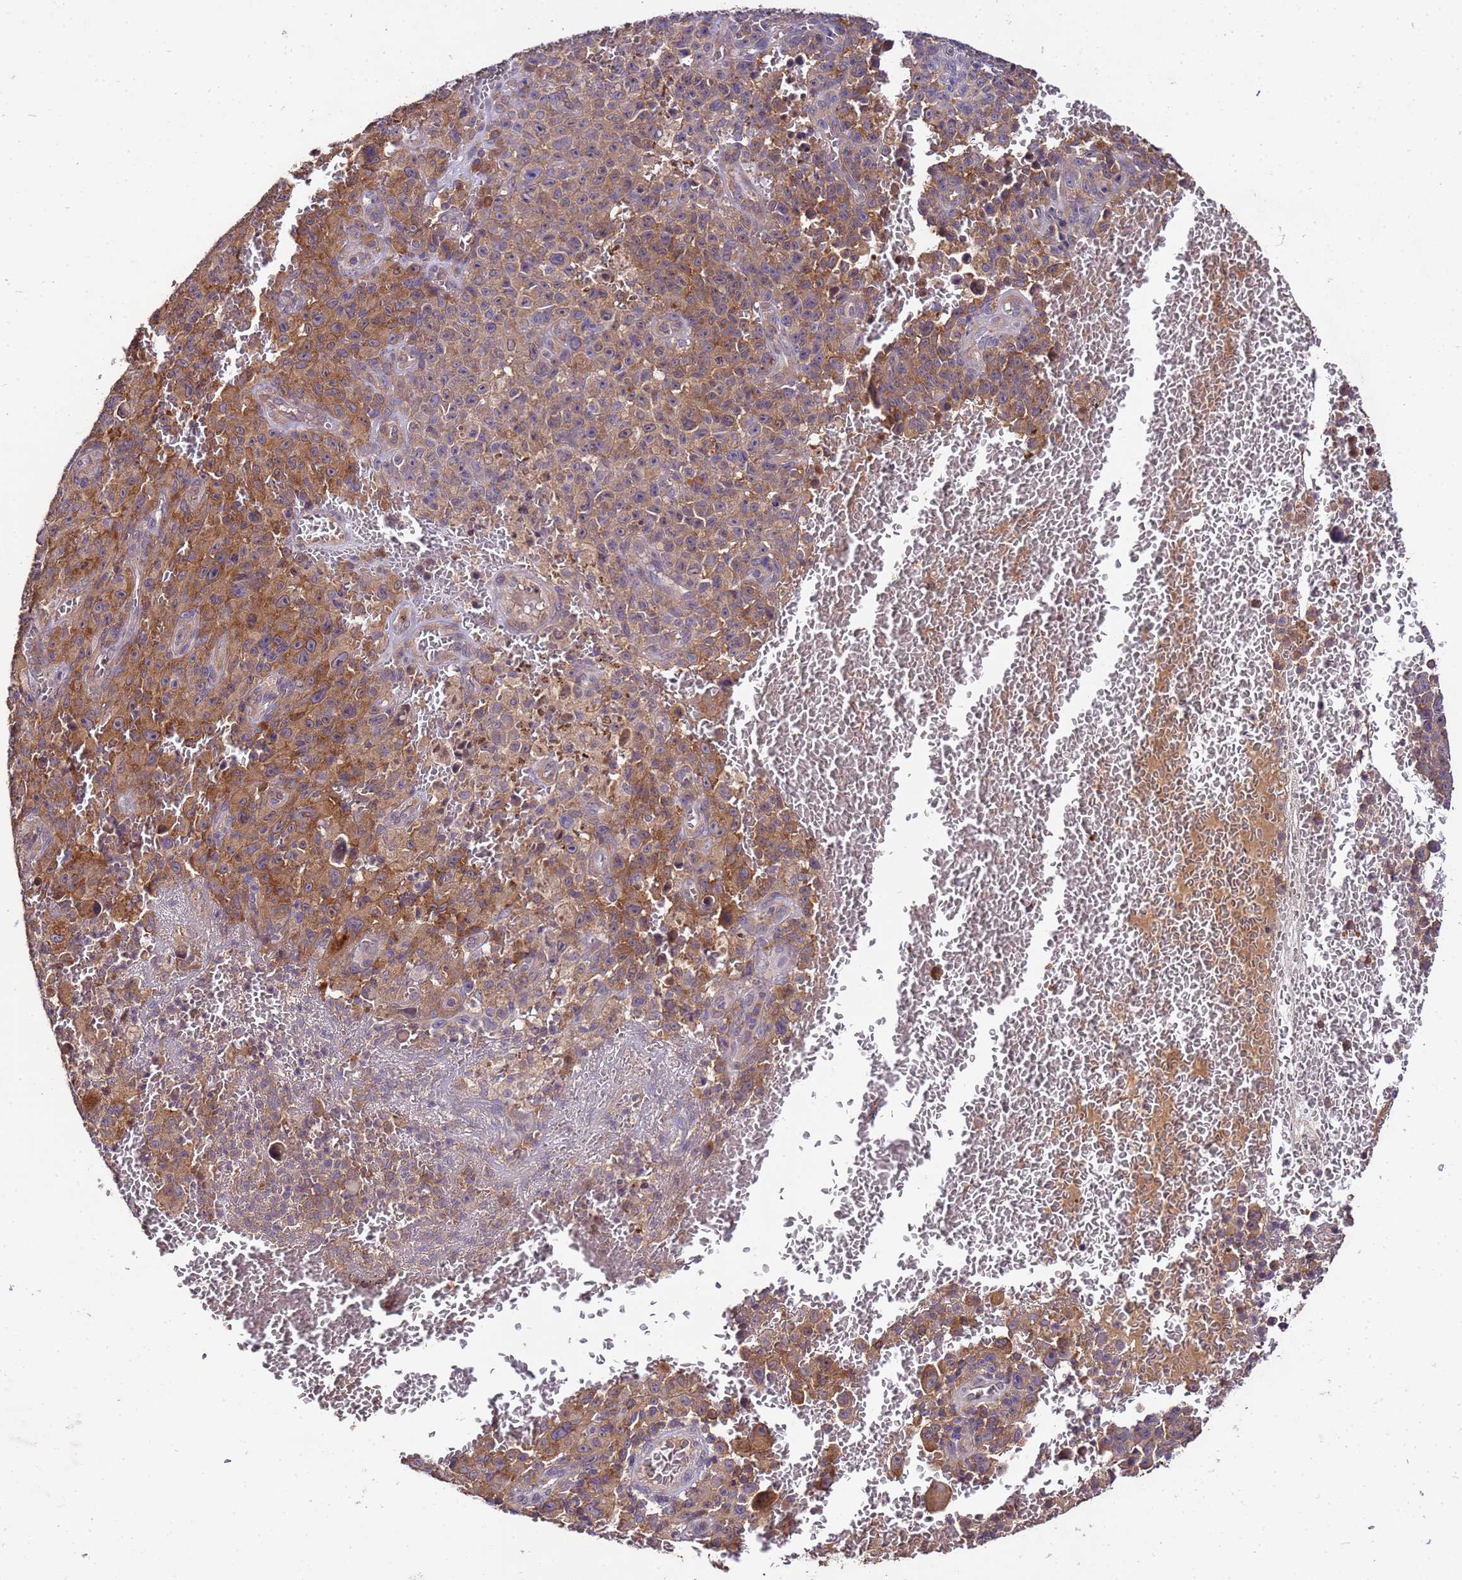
{"staining": {"intensity": "moderate", "quantity": ">75%", "location": "cytoplasmic/membranous"}, "tissue": "melanoma", "cell_type": "Tumor cells", "image_type": "cancer", "snomed": [{"axis": "morphology", "description": "Malignant melanoma, NOS"}, {"axis": "topography", "description": "Skin"}], "caption": "A high-resolution image shows IHC staining of melanoma, which reveals moderate cytoplasmic/membranous expression in approximately >75% of tumor cells.", "gene": "GSPT2", "patient": {"sex": "female", "age": 82}}